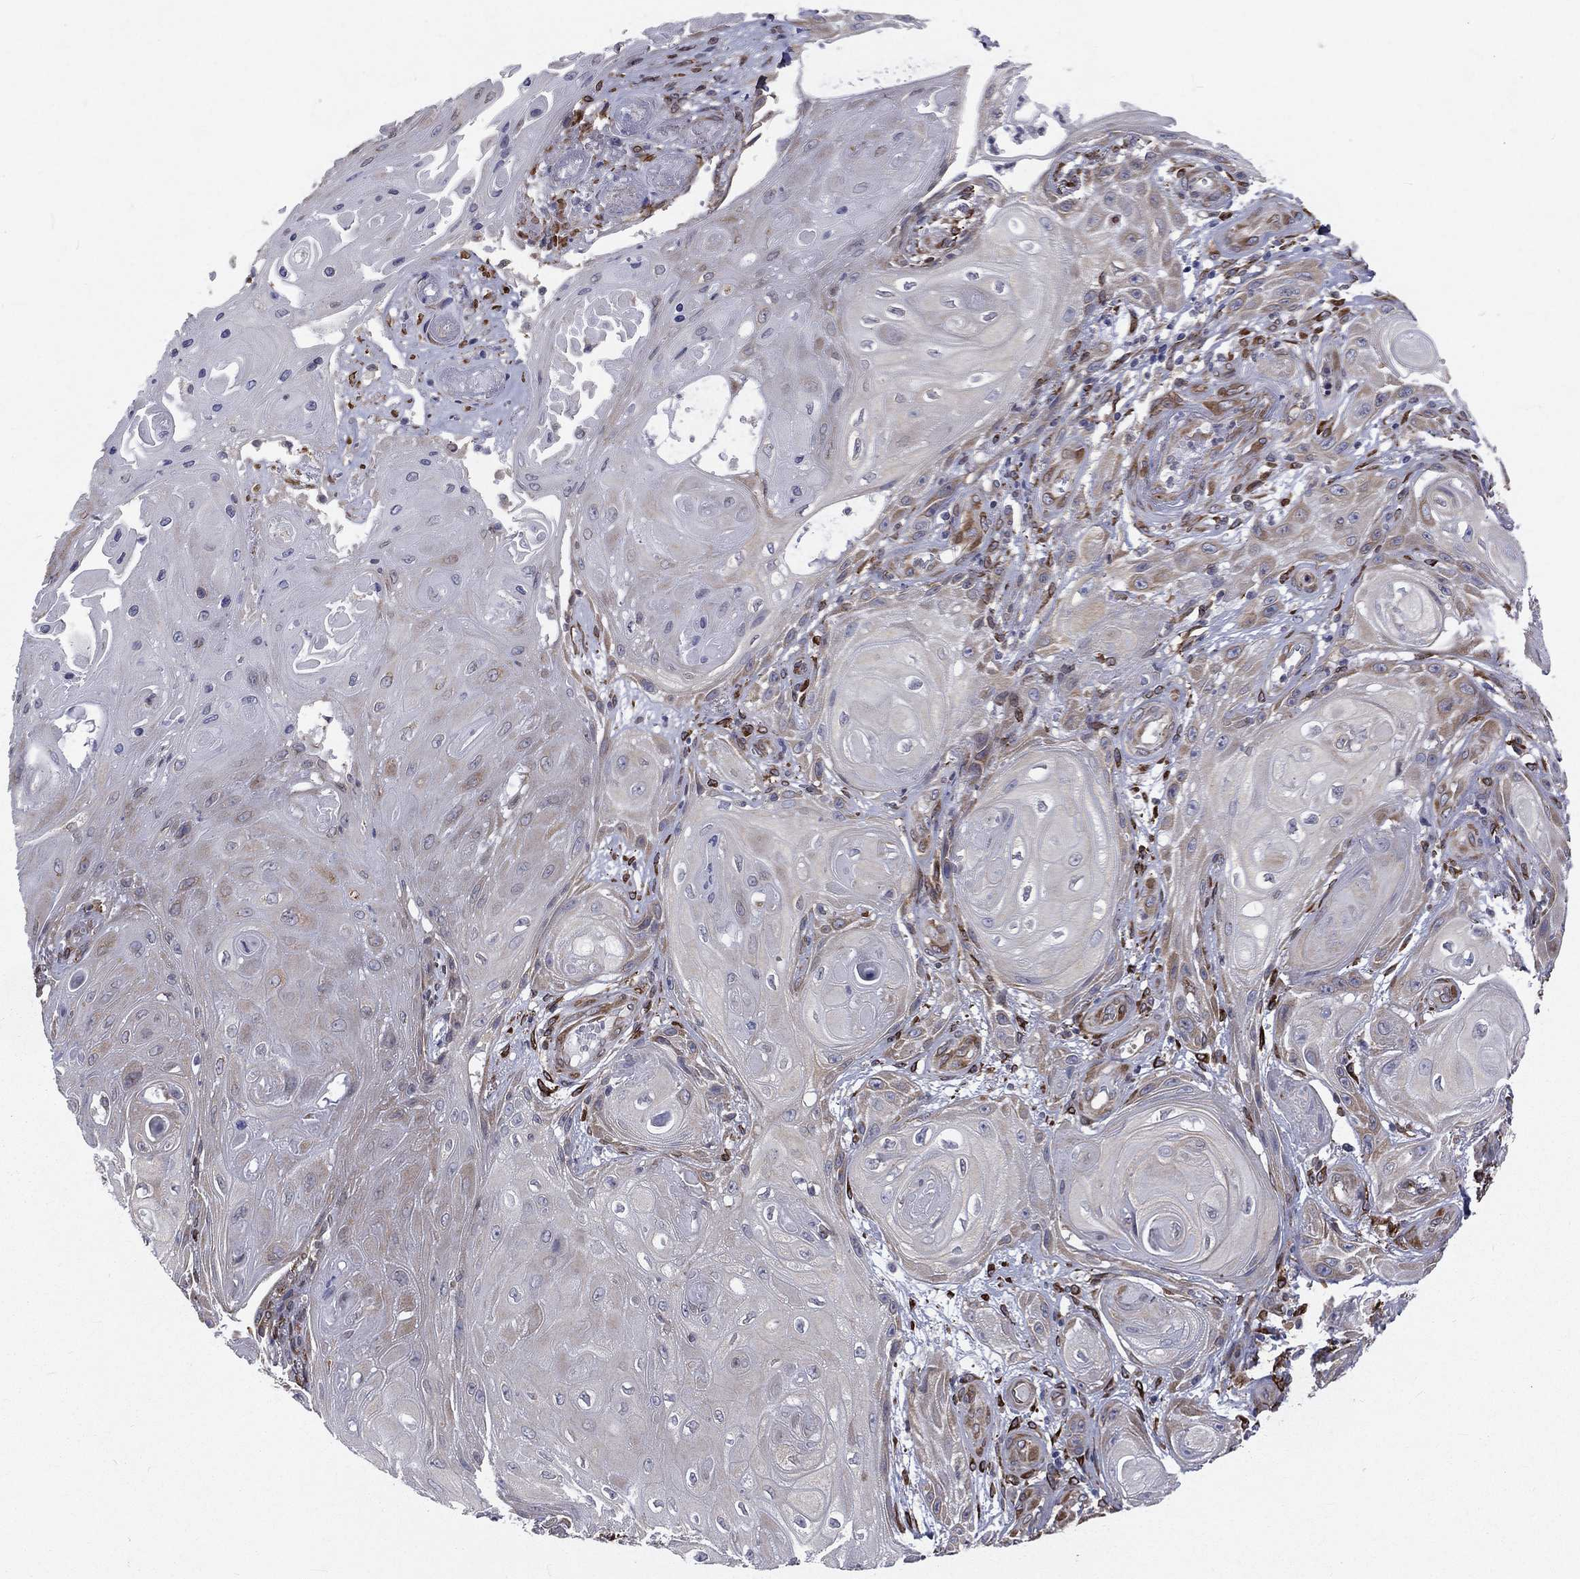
{"staining": {"intensity": "weak", "quantity": "<25%", "location": "cytoplasmic/membranous"}, "tissue": "skin cancer", "cell_type": "Tumor cells", "image_type": "cancer", "snomed": [{"axis": "morphology", "description": "Squamous cell carcinoma, NOS"}, {"axis": "topography", "description": "Skin"}], "caption": "IHC photomicrograph of neoplastic tissue: human skin cancer stained with DAB (3,3'-diaminobenzidine) shows no significant protein staining in tumor cells.", "gene": "PGRMC1", "patient": {"sex": "male", "age": 62}}